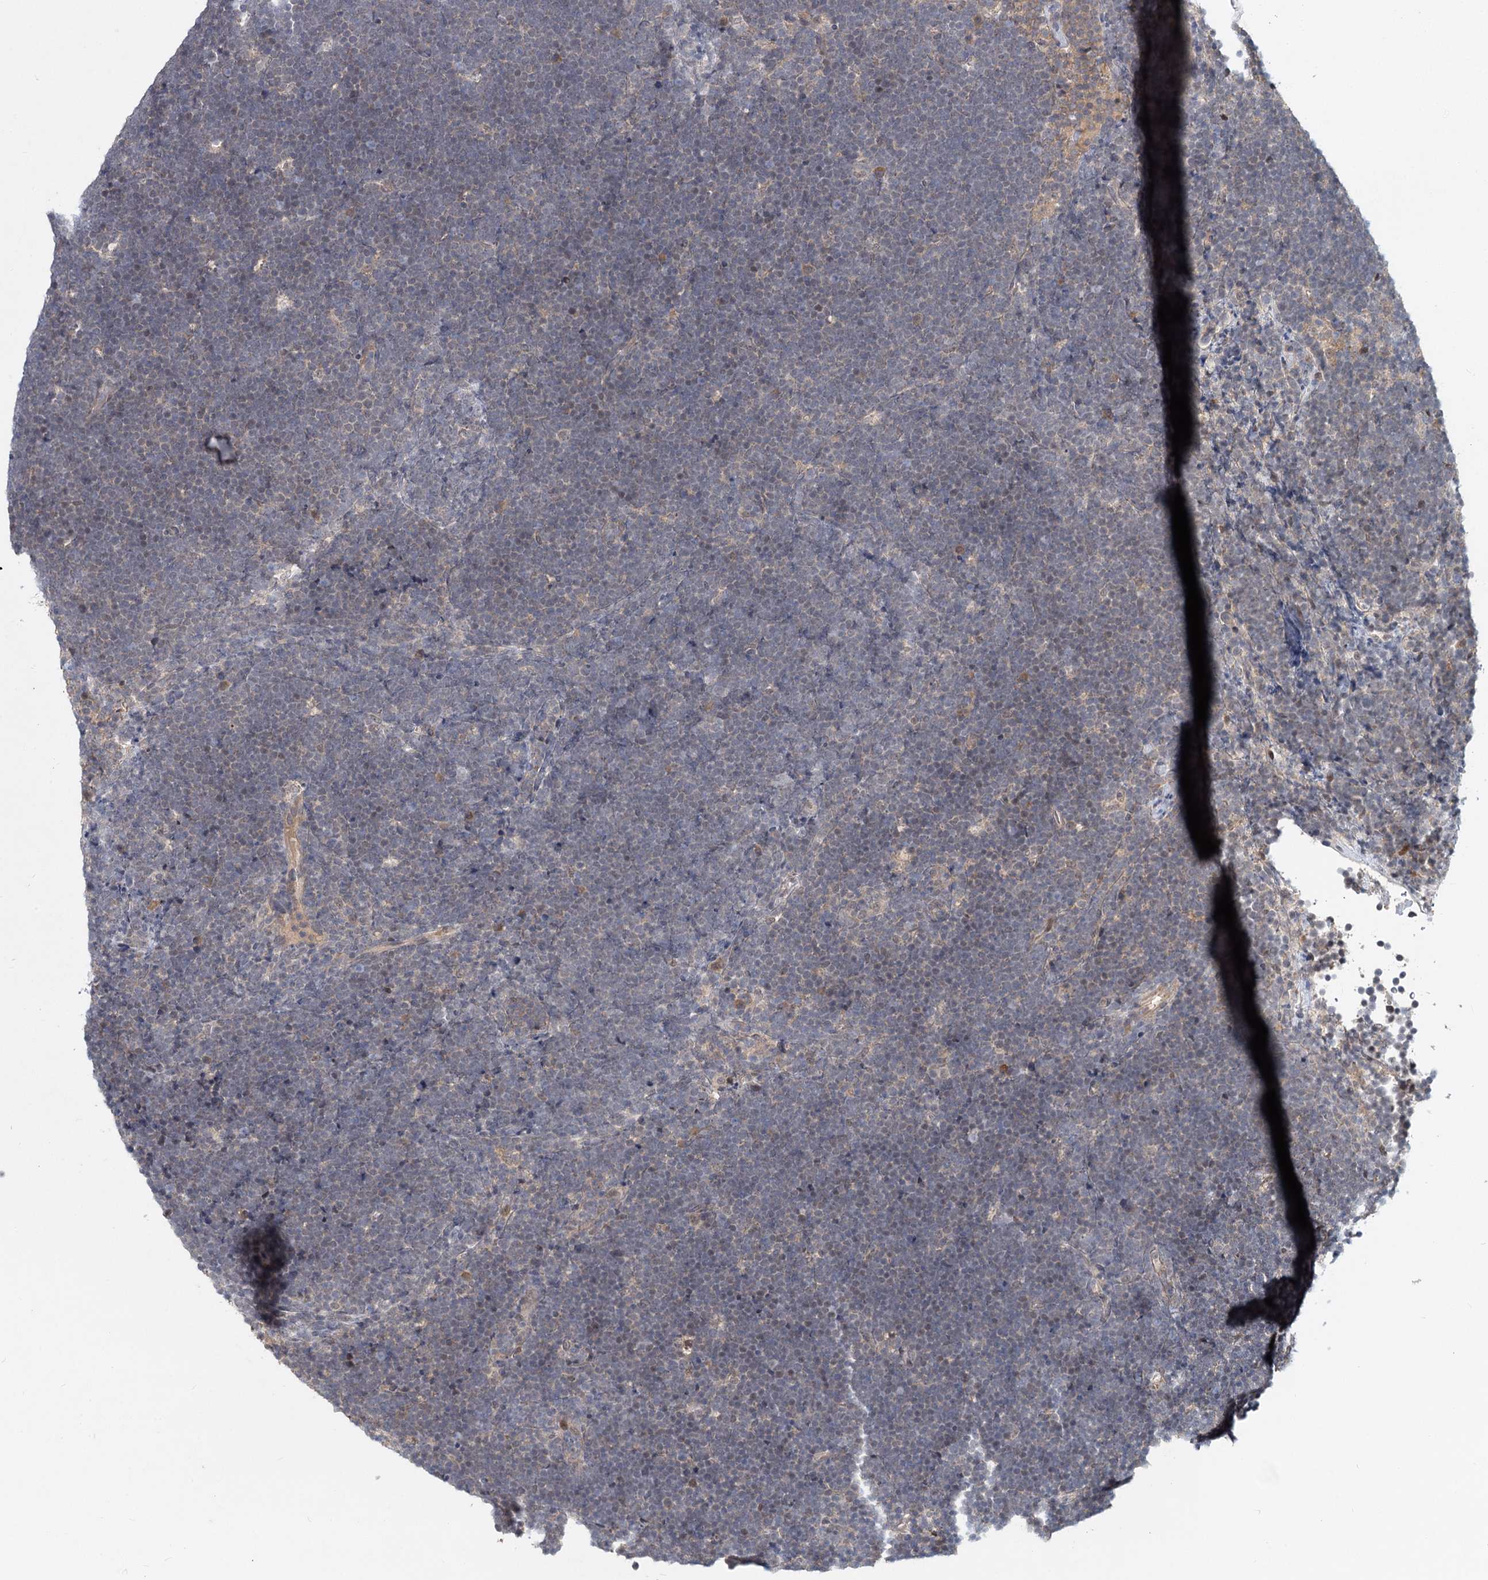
{"staining": {"intensity": "negative", "quantity": "none", "location": "none"}, "tissue": "lymphoma", "cell_type": "Tumor cells", "image_type": "cancer", "snomed": [{"axis": "morphology", "description": "Malignant lymphoma, non-Hodgkin's type, High grade"}, {"axis": "topography", "description": "Lymph node"}], "caption": "Immunohistochemistry of human lymphoma shows no expression in tumor cells.", "gene": "AP3B1", "patient": {"sex": "male", "age": 13}}